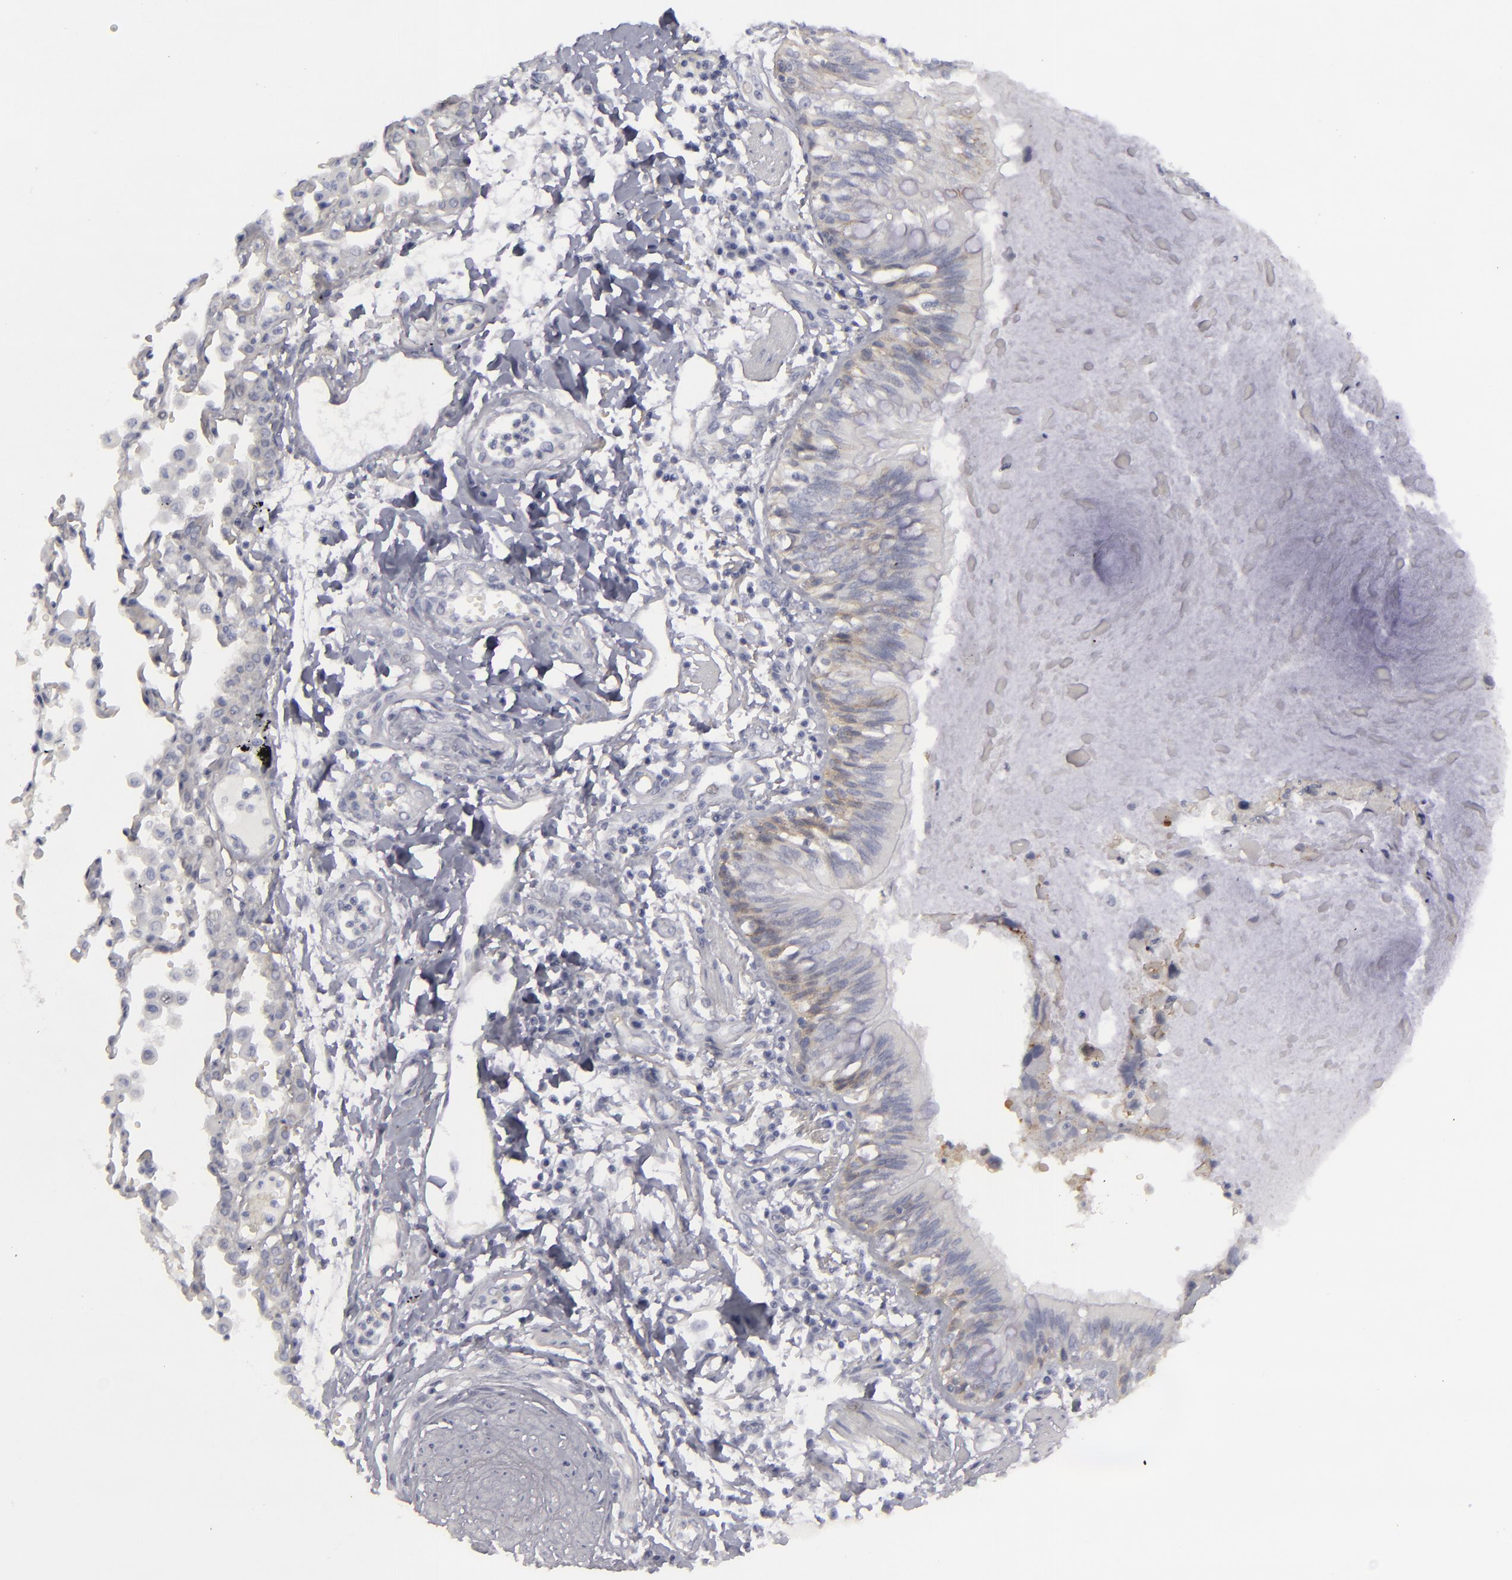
{"staining": {"intensity": "weak", "quantity": "<25%", "location": "none"}, "tissue": "lung cancer", "cell_type": "Tumor cells", "image_type": "cancer", "snomed": [{"axis": "morphology", "description": "Adenocarcinoma, NOS"}, {"axis": "topography", "description": "Lung"}], "caption": "A histopathology image of human lung cancer is negative for staining in tumor cells. (Brightfield microscopy of DAB IHC at high magnification).", "gene": "JUP", "patient": {"sex": "male", "age": 64}}